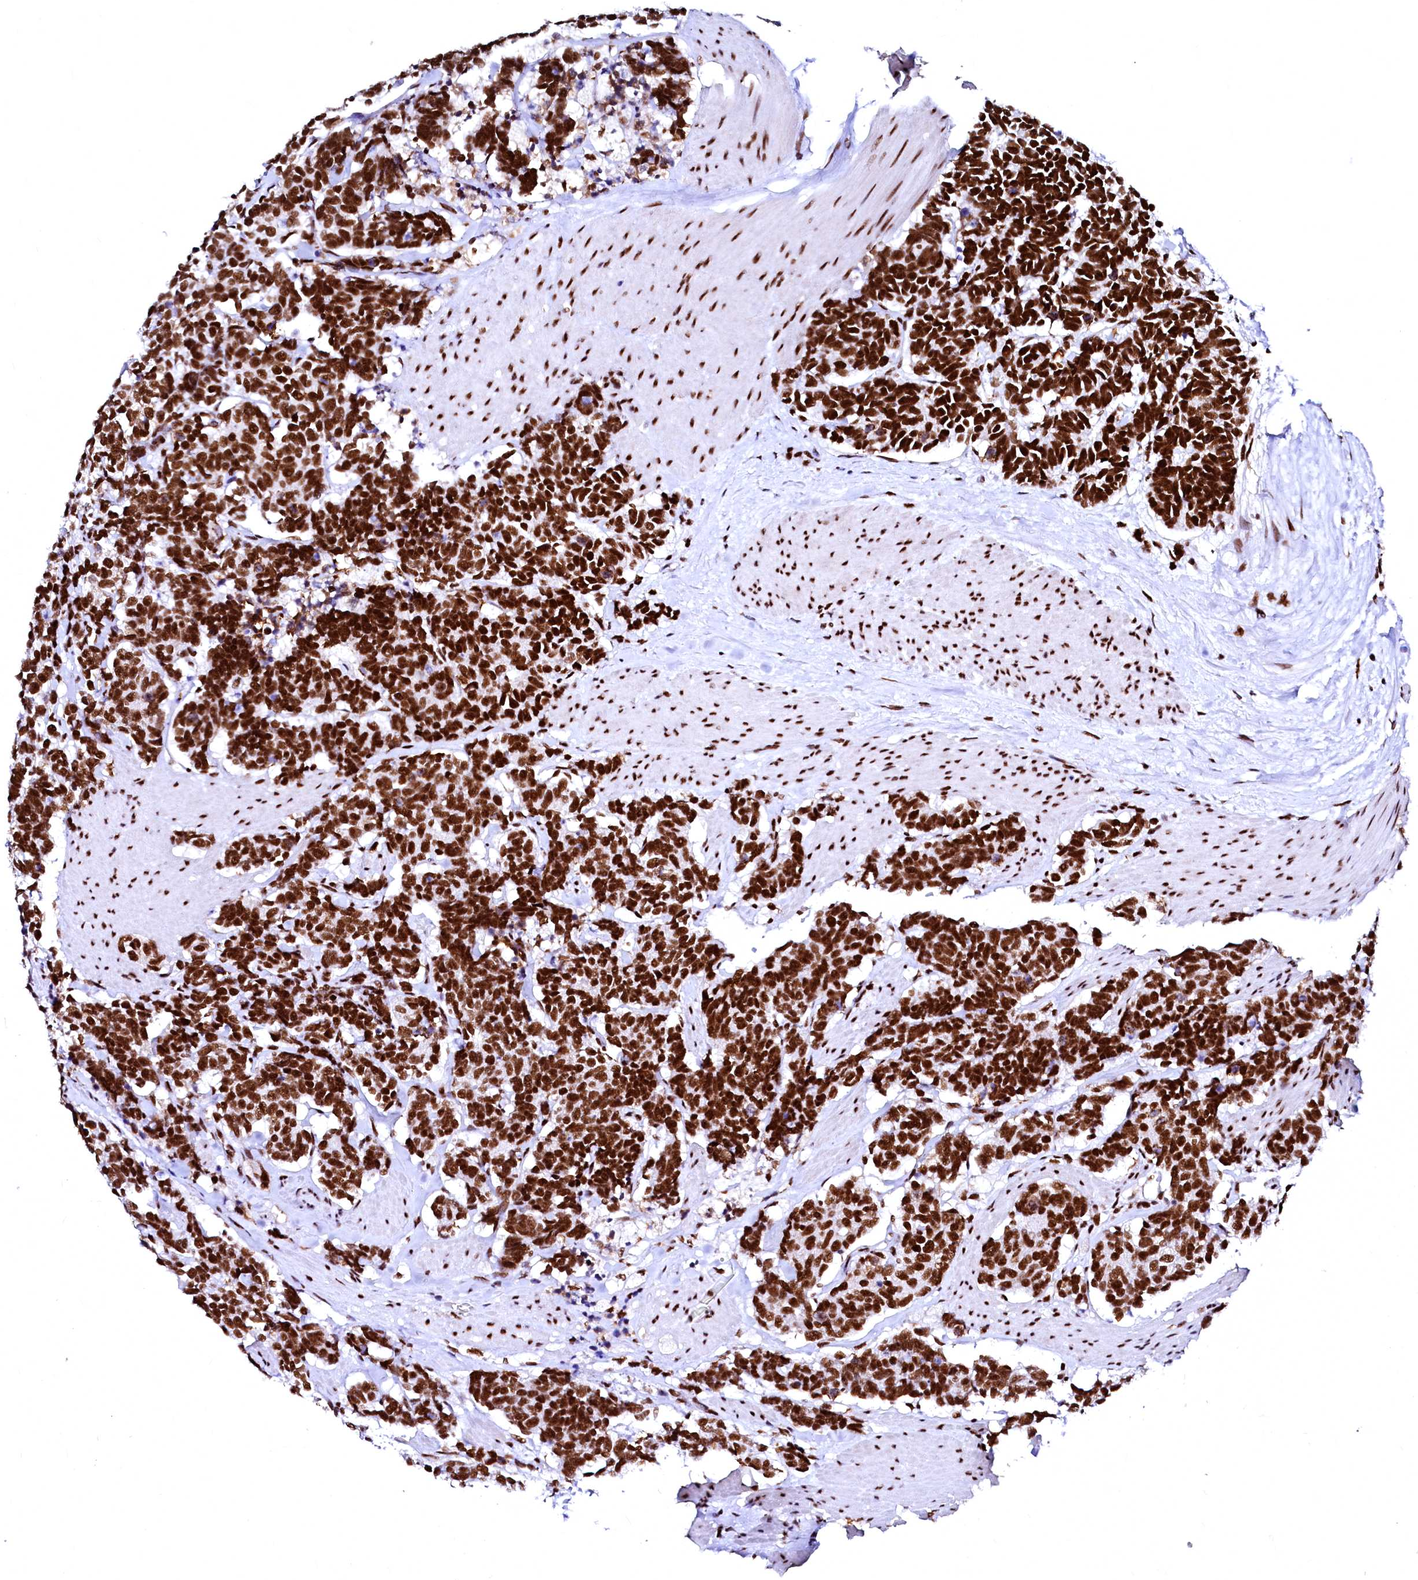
{"staining": {"intensity": "strong", "quantity": ">75%", "location": "nuclear"}, "tissue": "carcinoid", "cell_type": "Tumor cells", "image_type": "cancer", "snomed": [{"axis": "morphology", "description": "Carcinoma, NOS"}, {"axis": "morphology", "description": "Carcinoid, malignant, NOS"}, {"axis": "topography", "description": "Urinary bladder"}], "caption": "Immunohistochemistry staining of malignant carcinoid, which displays high levels of strong nuclear positivity in approximately >75% of tumor cells indicating strong nuclear protein staining. The staining was performed using DAB (brown) for protein detection and nuclei were counterstained in hematoxylin (blue).", "gene": "CPSF6", "patient": {"sex": "male", "age": 57}}